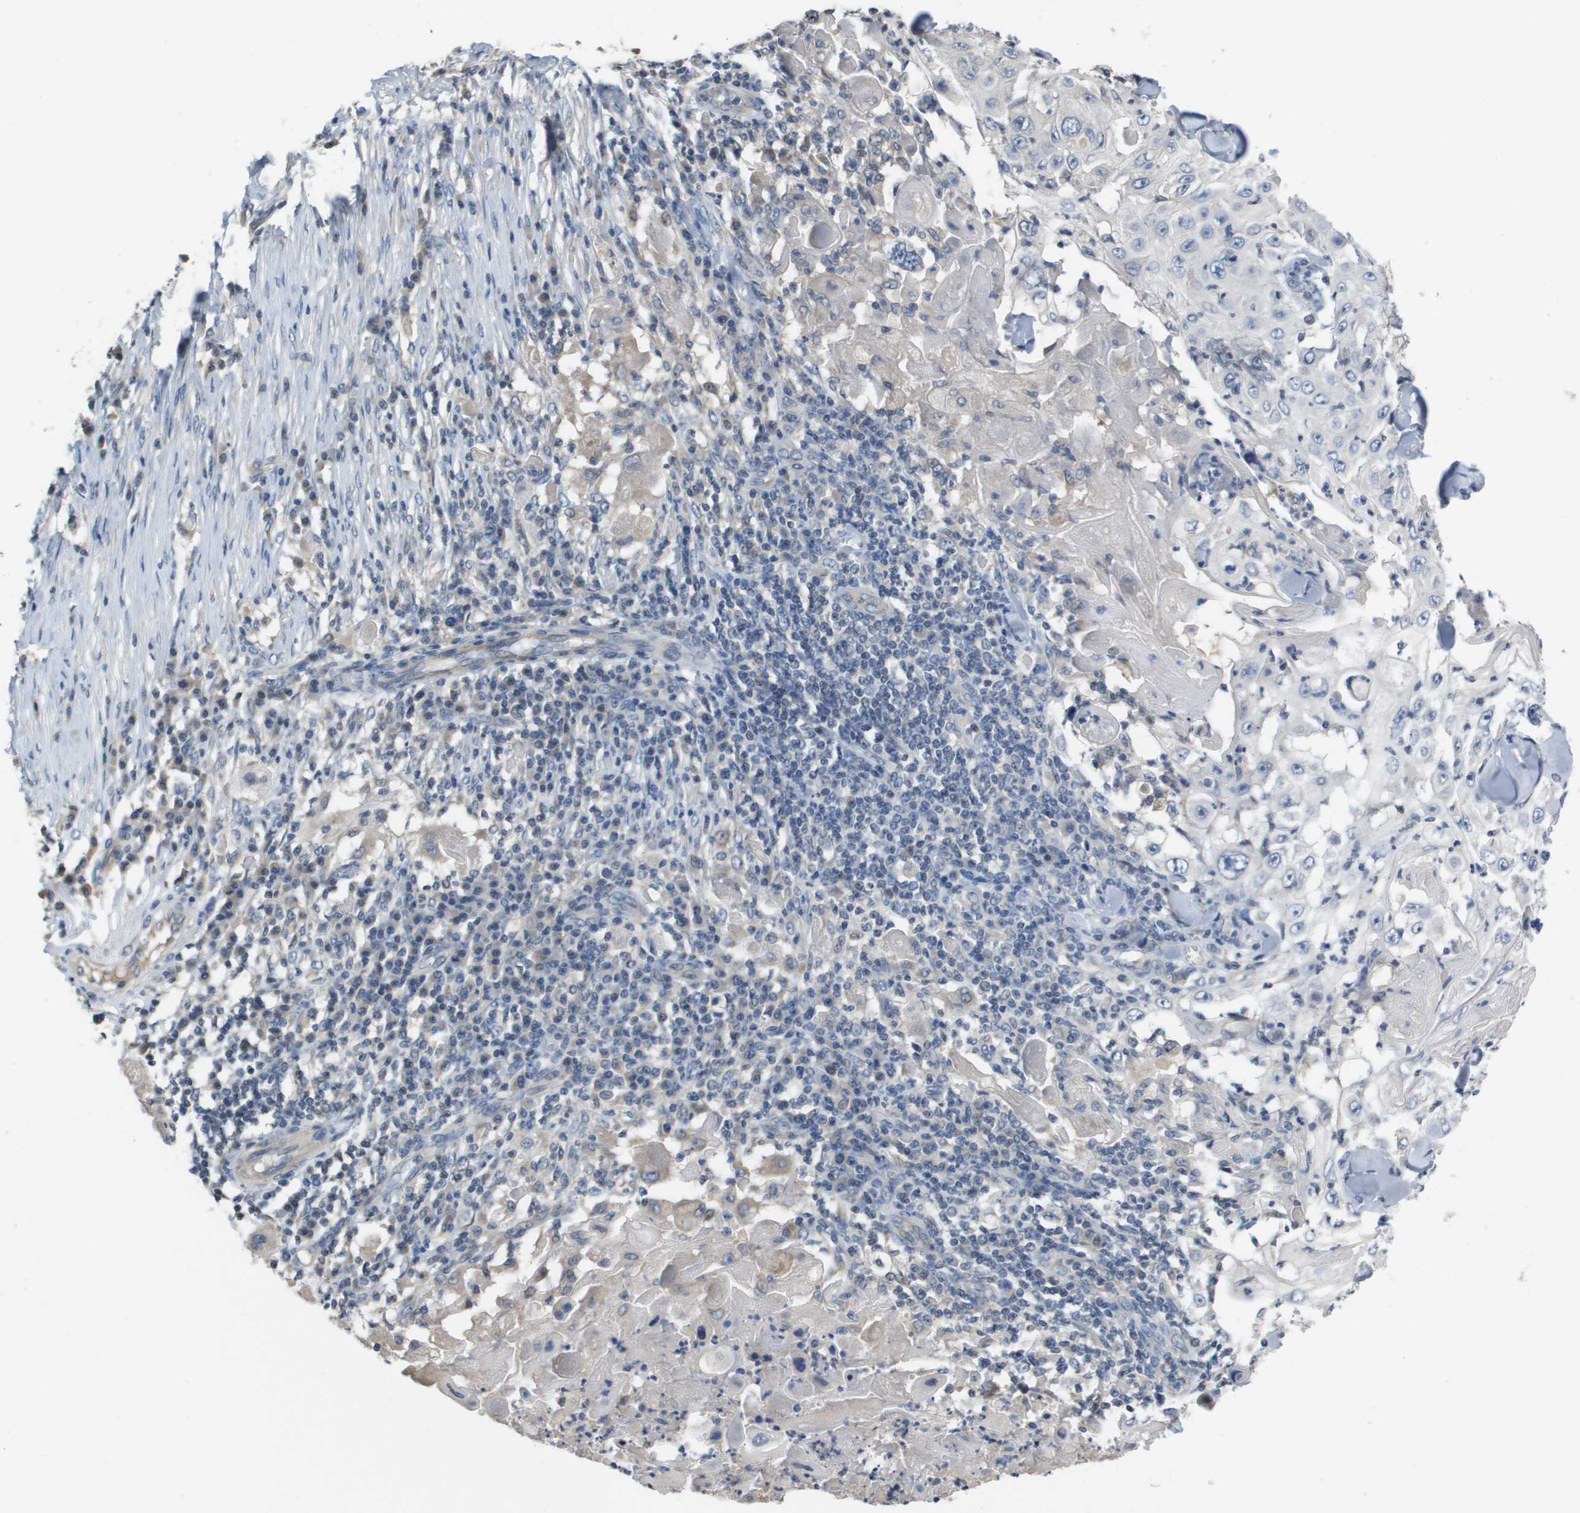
{"staining": {"intensity": "negative", "quantity": "none", "location": "none"}, "tissue": "skin cancer", "cell_type": "Tumor cells", "image_type": "cancer", "snomed": [{"axis": "morphology", "description": "Squamous cell carcinoma, NOS"}, {"axis": "topography", "description": "Skin"}], "caption": "The micrograph displays no staining of tumor cells in squamous cell carcinoma (skin). The staining was performed using DAB to visualize the protein expression in brown, while the nuclei were stained in blue with hematoxylin (Magnification: 20x).", "gene": "CAPN11", "patient": {"sex": "male", "age": 86}}